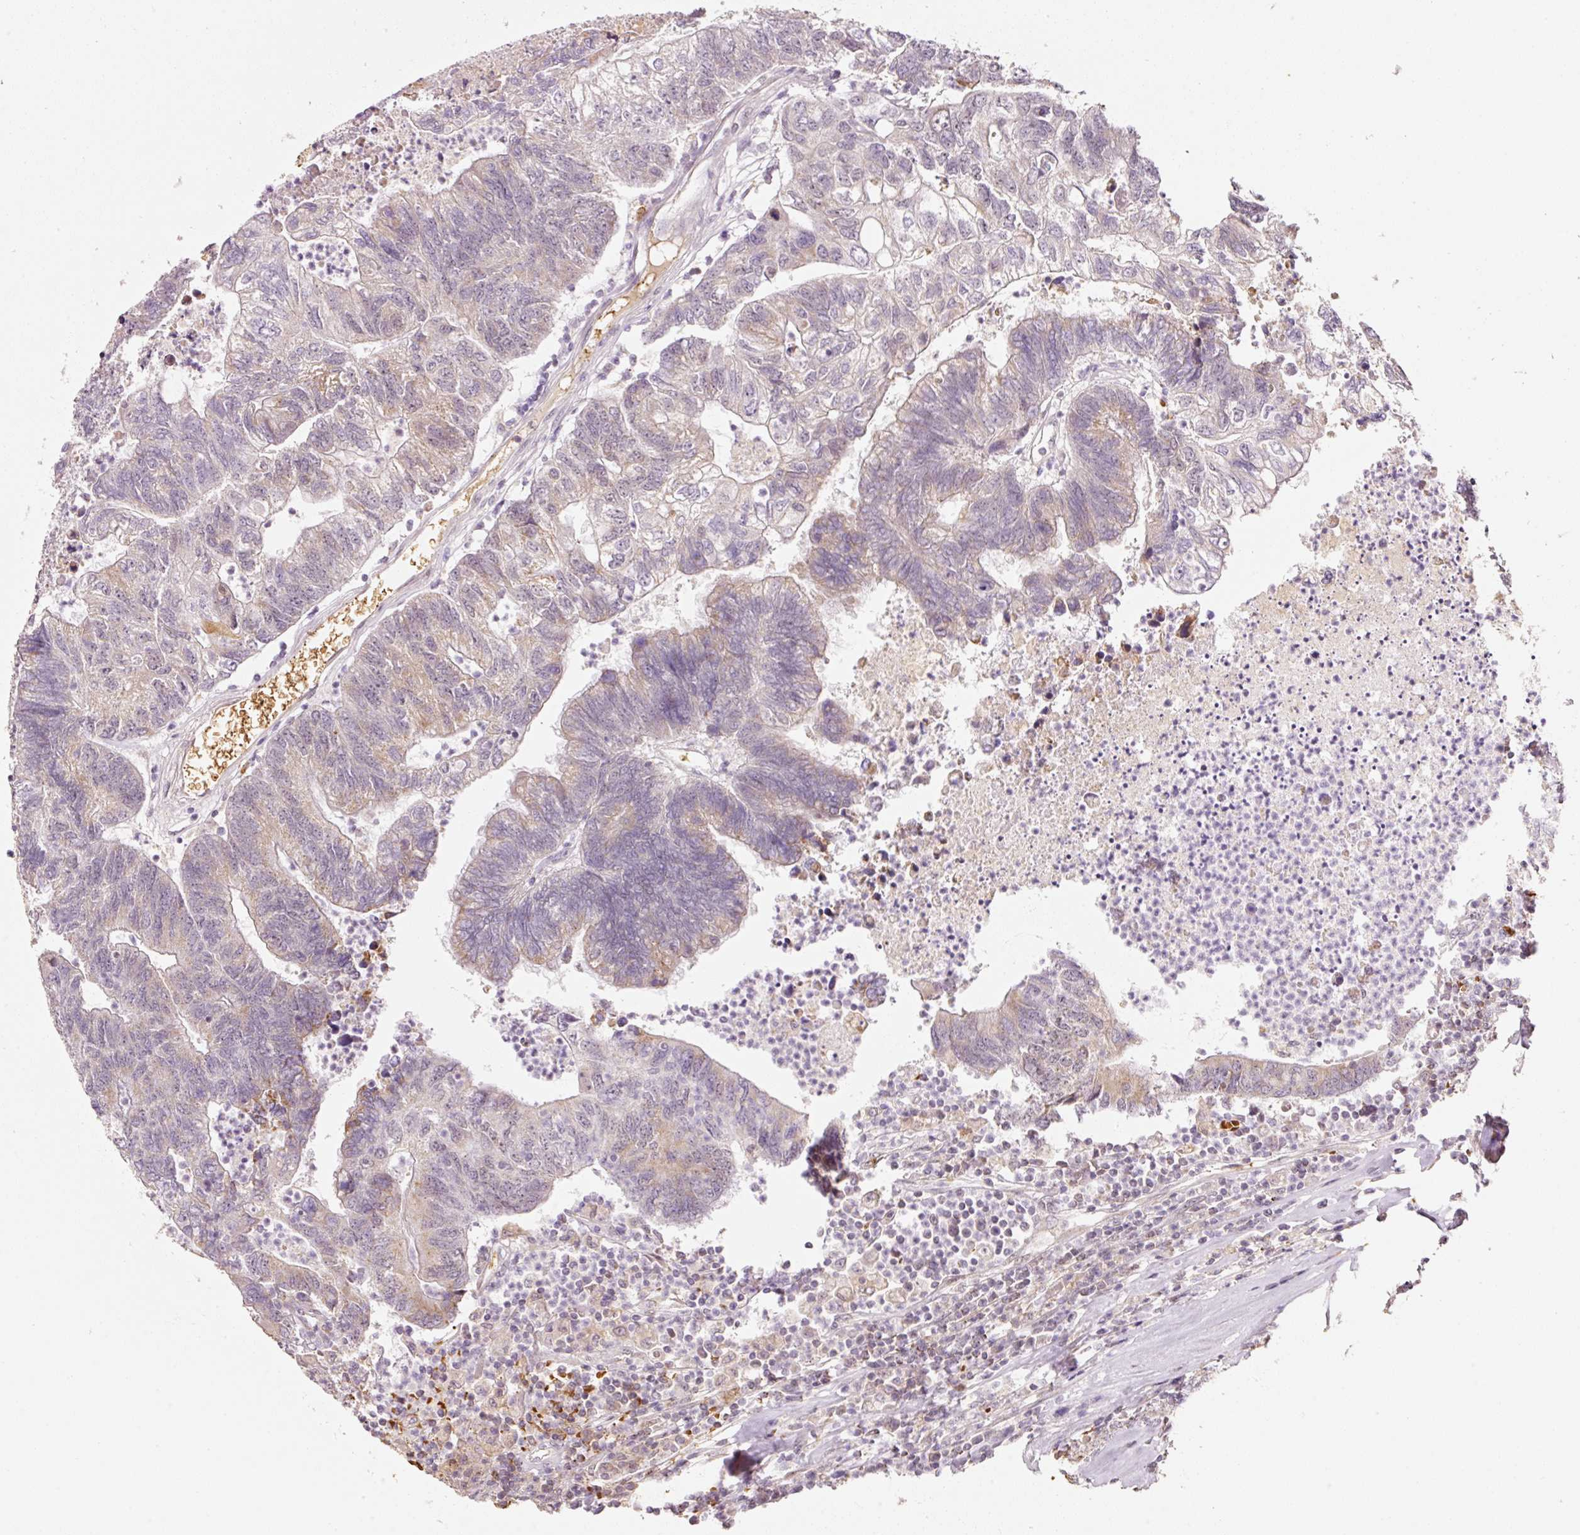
{"staining": {"intensity": "weak", "quantity": "25%-75%", "location": "cytoplasmic/membranous"}, "tissue": "colorectal cancer", "cell_type": "Tumor cells", "image_type": "cancer", "snomed": [{"axis": "morphology", "description": "Adenocarcinoma, NOS"}, {"axis": "topography", "description": "Colon"}], "caption": "A brown stain labels weak cytoplasmic/membranous expression of a protein in adenocarcinoma (colorectal) tumor cells.", "gene": "ZNF460", "patient": {"sex": "female", "age": 48}}